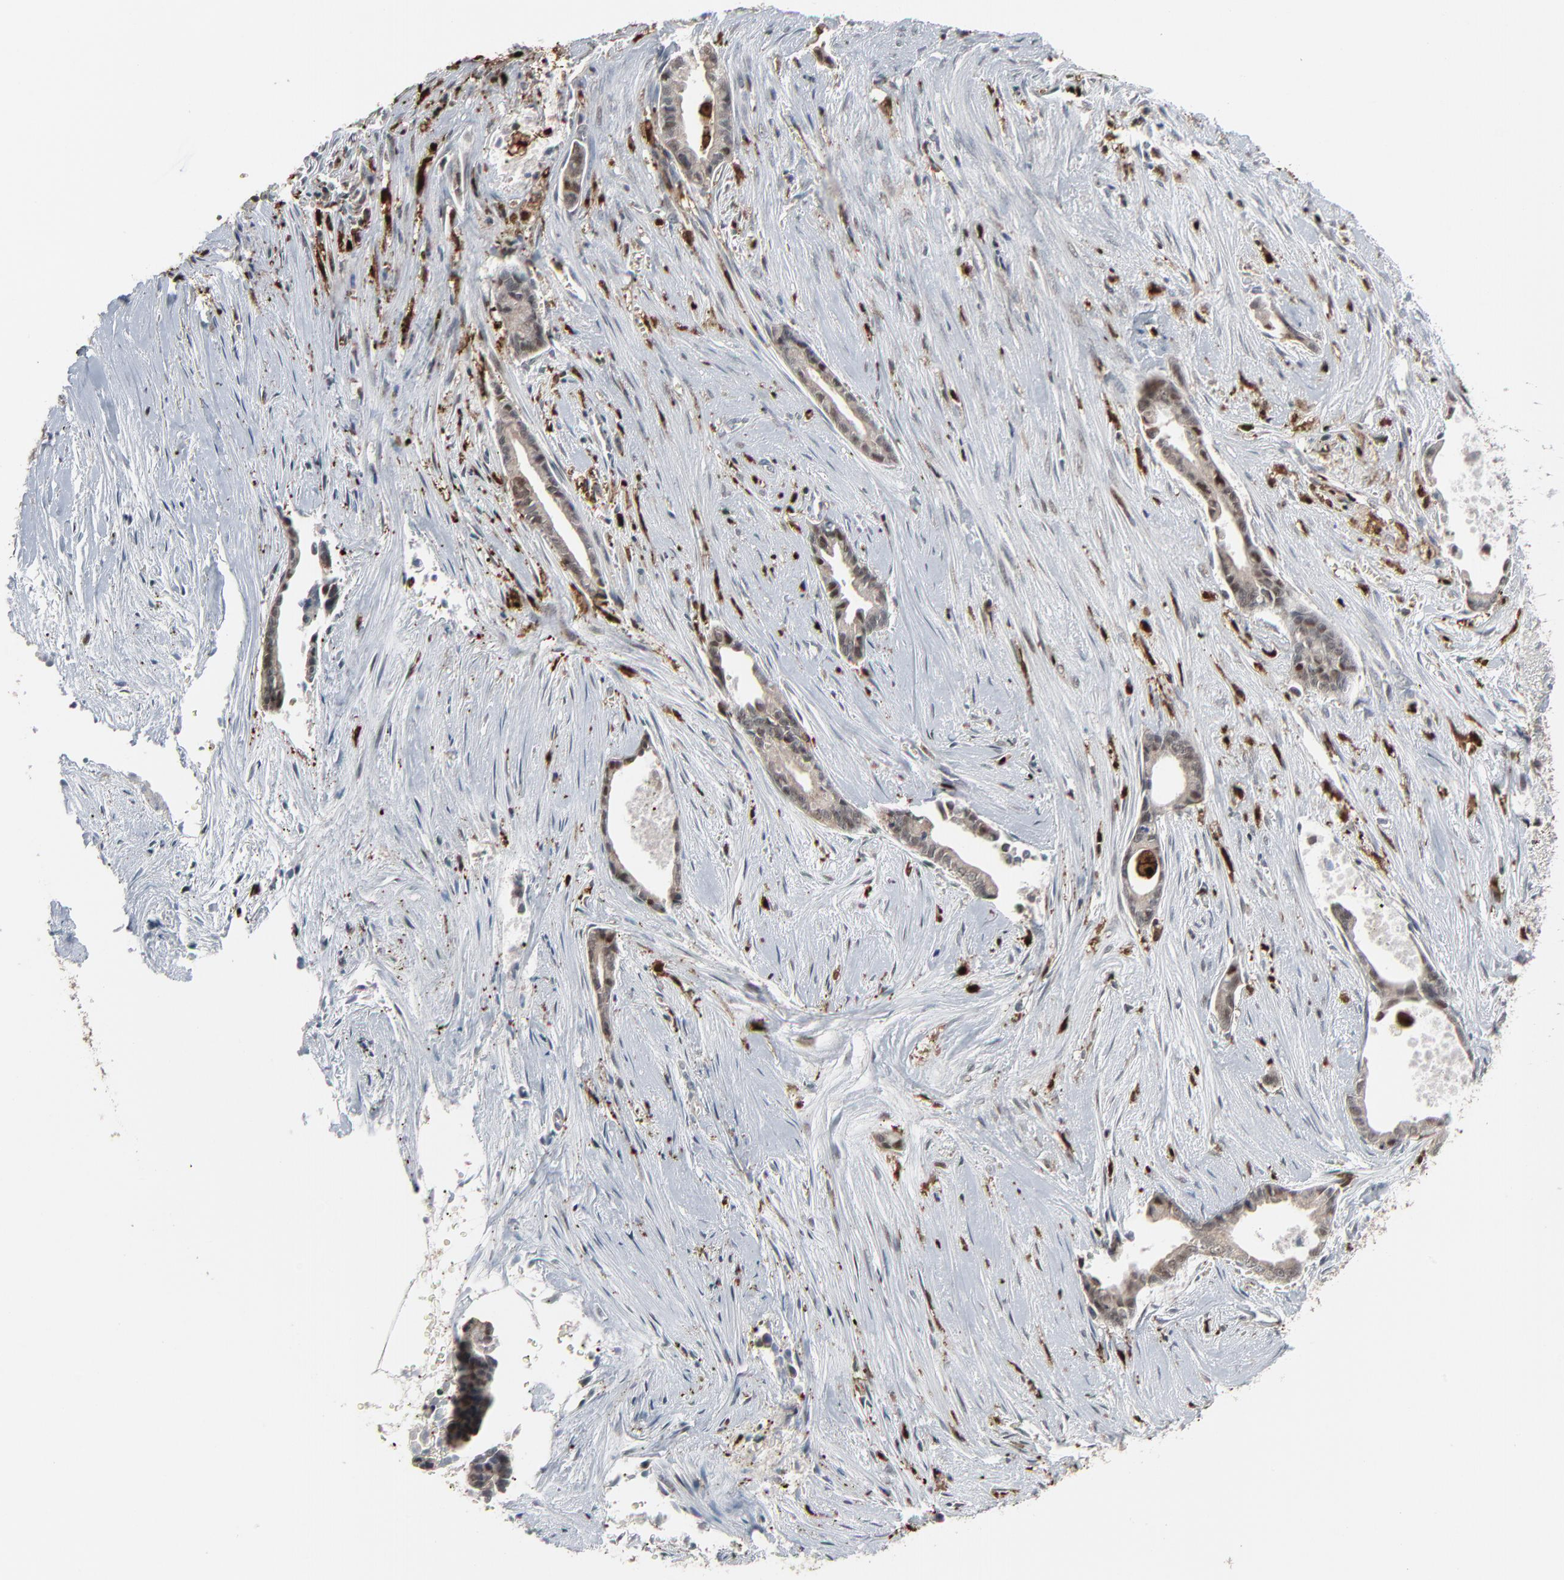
{"staining": {"intensity": "negative", "quantity": "none", "location": "none"}, "tissue": "liver cancer", "cell_type": "Tumor cells", "image_type": "cancer", "snomed": [{"axis": "morphology", "description": "Cholangiocarcinoma"}, {"axis": "topography", "description": "Liver"}], "caption": "This is an immunohistochemistry (IHC) histopathology image of cholangiocarcinoma (liver). There is no expression in tumor cells.", "gene": "DOCK8", "patient": {"sex": "female", "age": 55}}